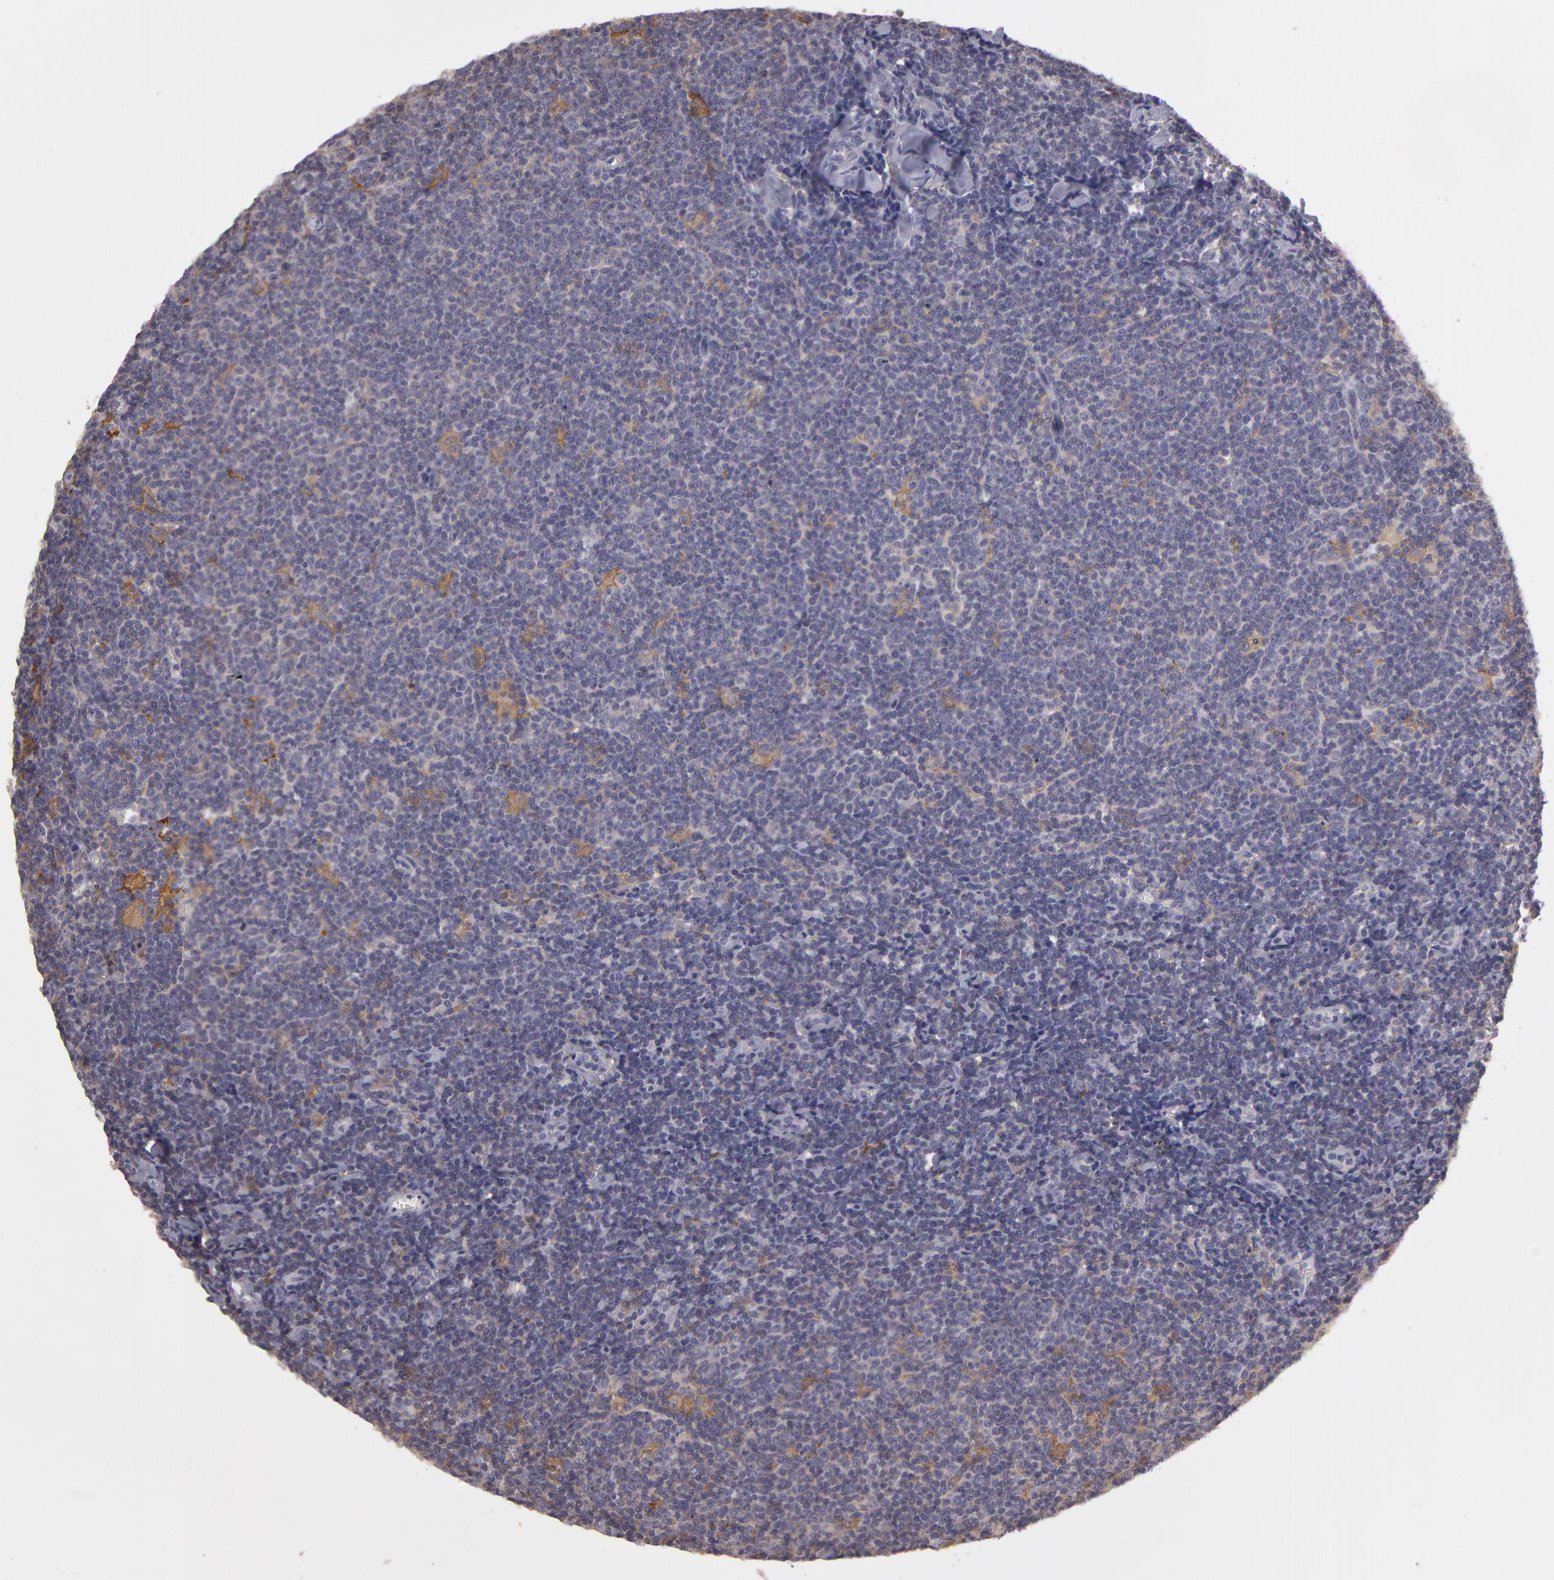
{"staining": {"intensity": "negative", "quantity": "none", "location": "none"}, "tissue": "lymphoma", "cell_type": "Tumor cells", "image_type": "cancer", "snomed": [{"axis": "morphology", "description": "Malignant lymphoma, non-Hodgkin's type, Low grade"}, {"axis": "topography", "description": "Lymph node"}], "caption": "Histopathology image shows no significant protein staining in tumor cells of malignant lymphoma, non-Hodgkin's type (low-grade). The staining is performed using DAB (3,3'-diaminobenzidine) brown chromogen with nuclei counter-stained in using hematoxylin.", "gene": "GNPDA1", "patient": {"sex": "male", "age": 65}}